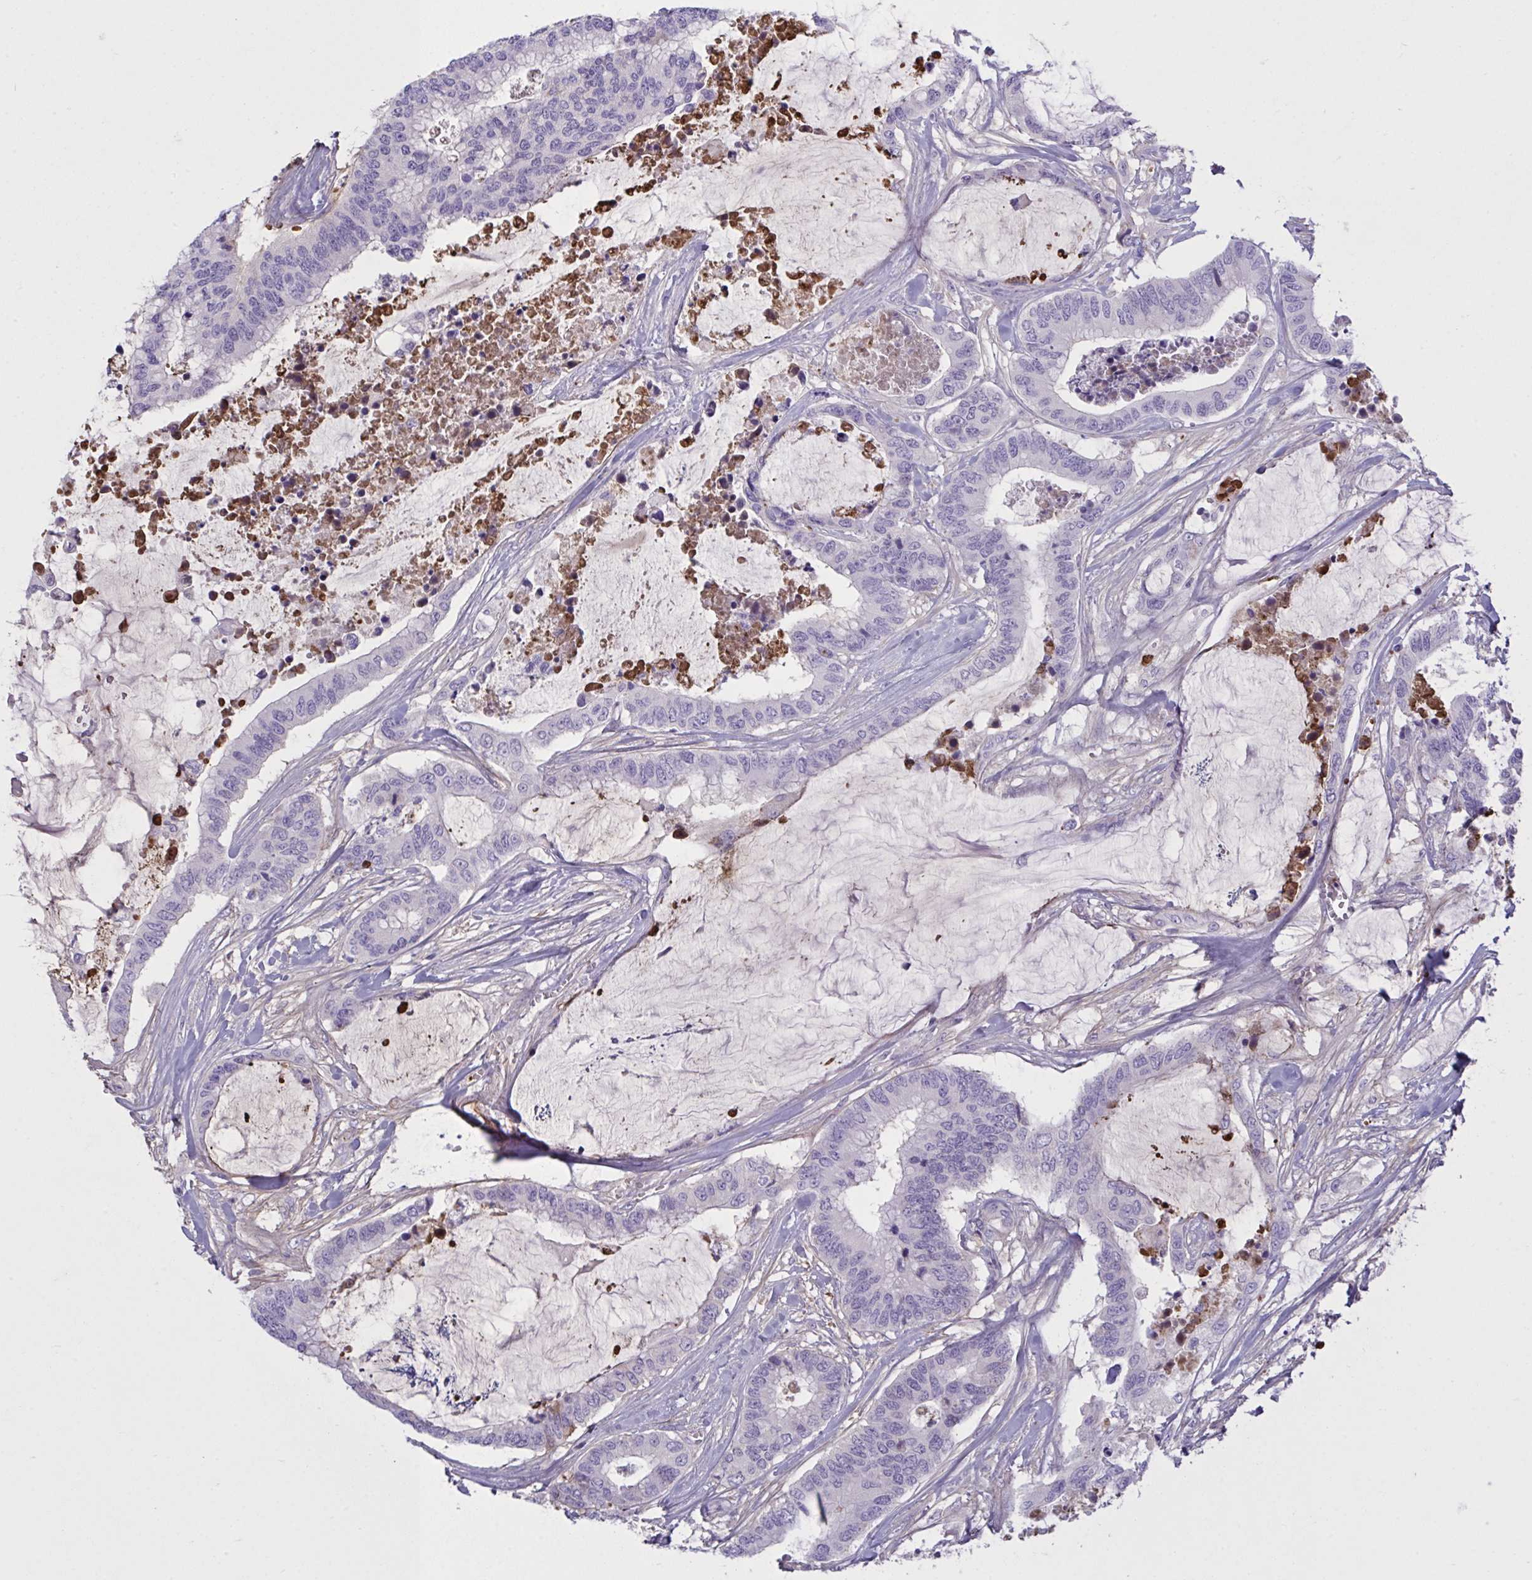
{"staining": {"intensity": "negative", "quantity": "none", "location": "none"}, "tissue": "colorectal cancer", "cell_type": "Tumor cells", "image_type": "cancer", "snomed": [{"axis": "morphology", "description": "Adenocarcinoma, NOS"}, {"axis": "topography", "description": "Rectum"}], "caption": "The micrograph reveals no staining of tumor cells in colorectal cancer (adenocarcinoma).", "gene": "IL1R1", "patient": {"sex": "female", "age": 59}}